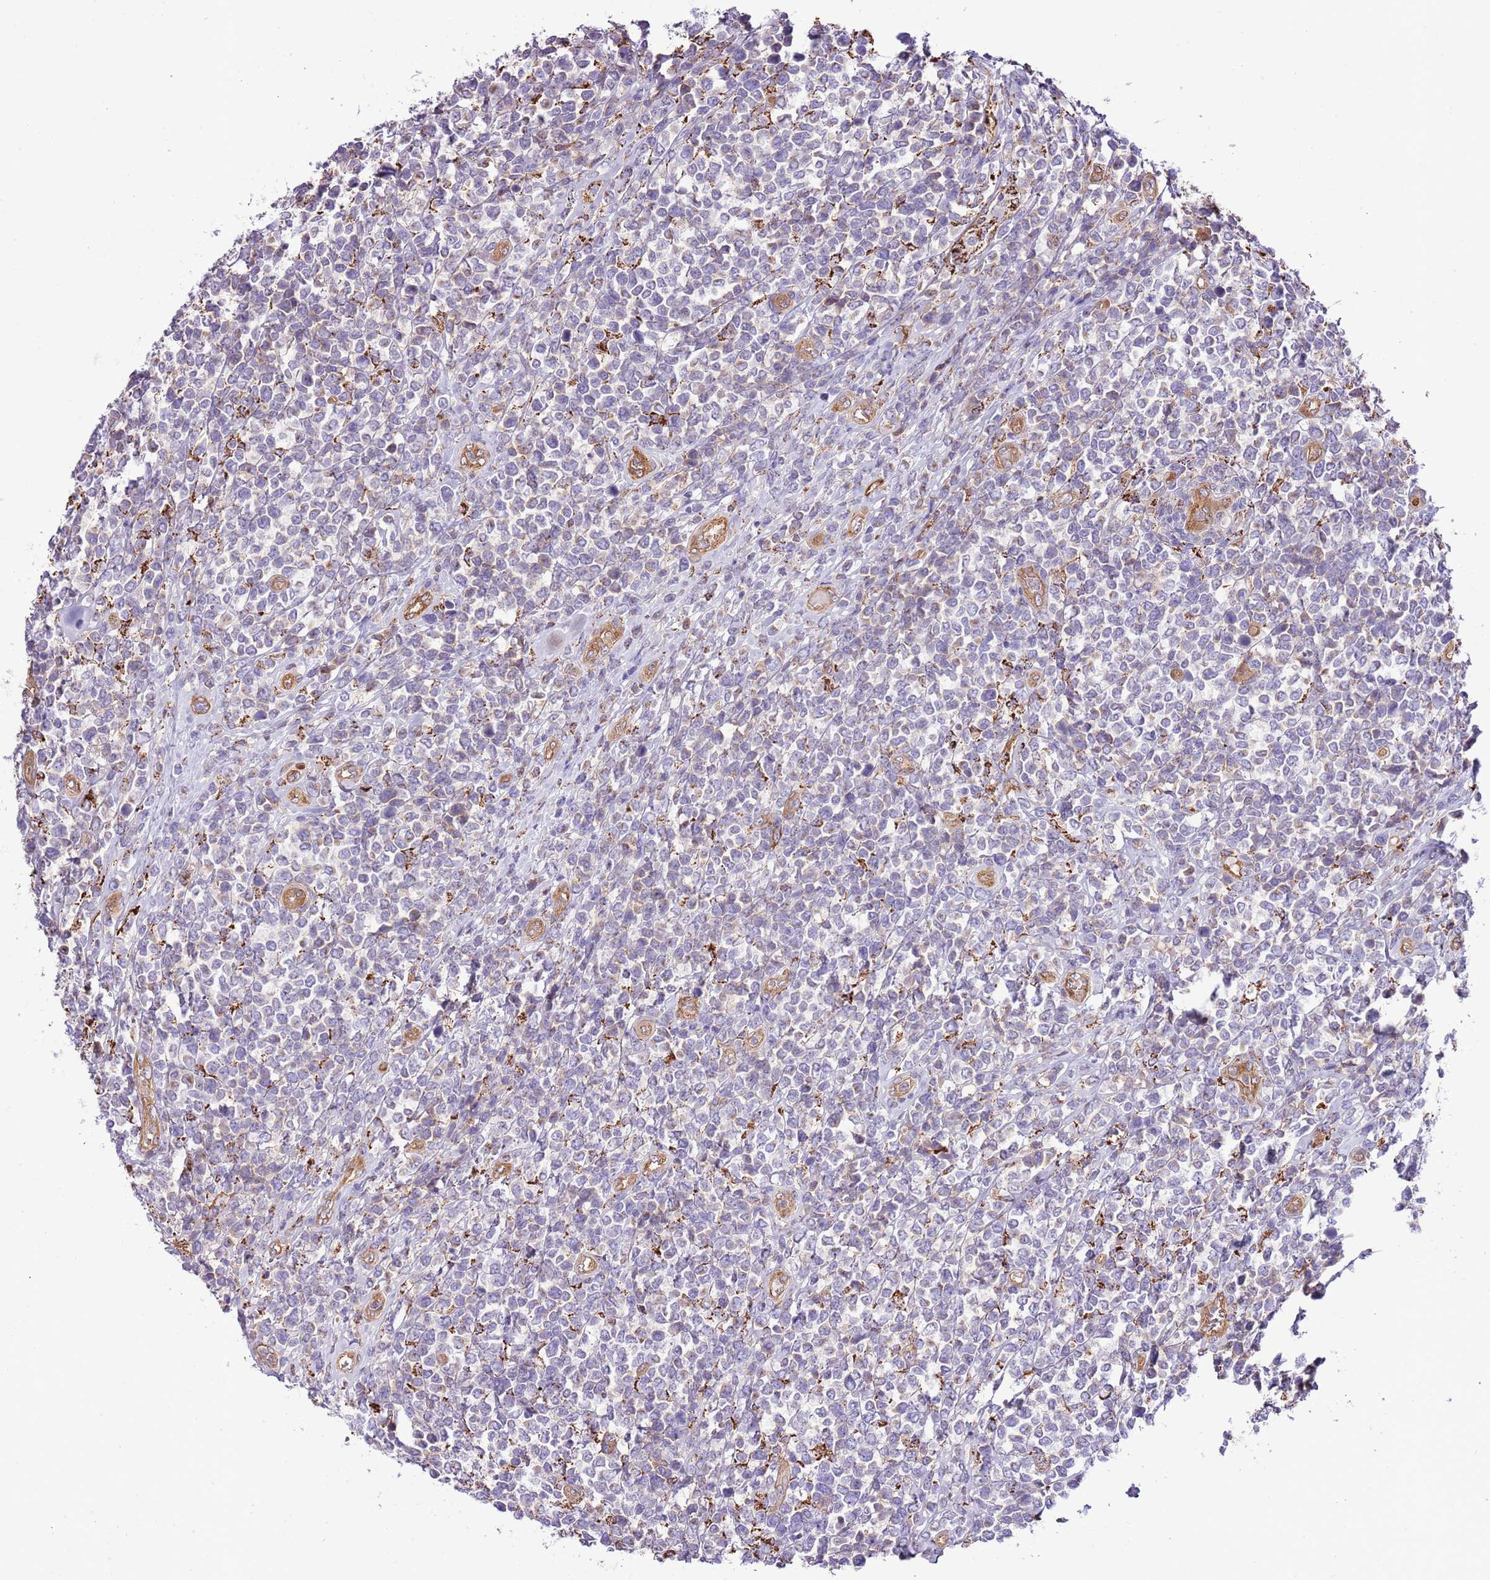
{"staining": {"intensity": "negative", "quantity": "none", "location": "none"}, "tissue": "lymphoma", "cell_type": "Tumor cells", "image_type": "cancer", "snomed": [{"axis": "morphology", "description": "Malignant lymphoma, non-Hodgkin's type, High grade"}, {"axis": "topography", "description": "Soft tissue"}], "caption": "Tumor cells show no significant expression in lymphoma.", "gene": "DOCK6", "patient": {"sex": "female", "age": 56}}